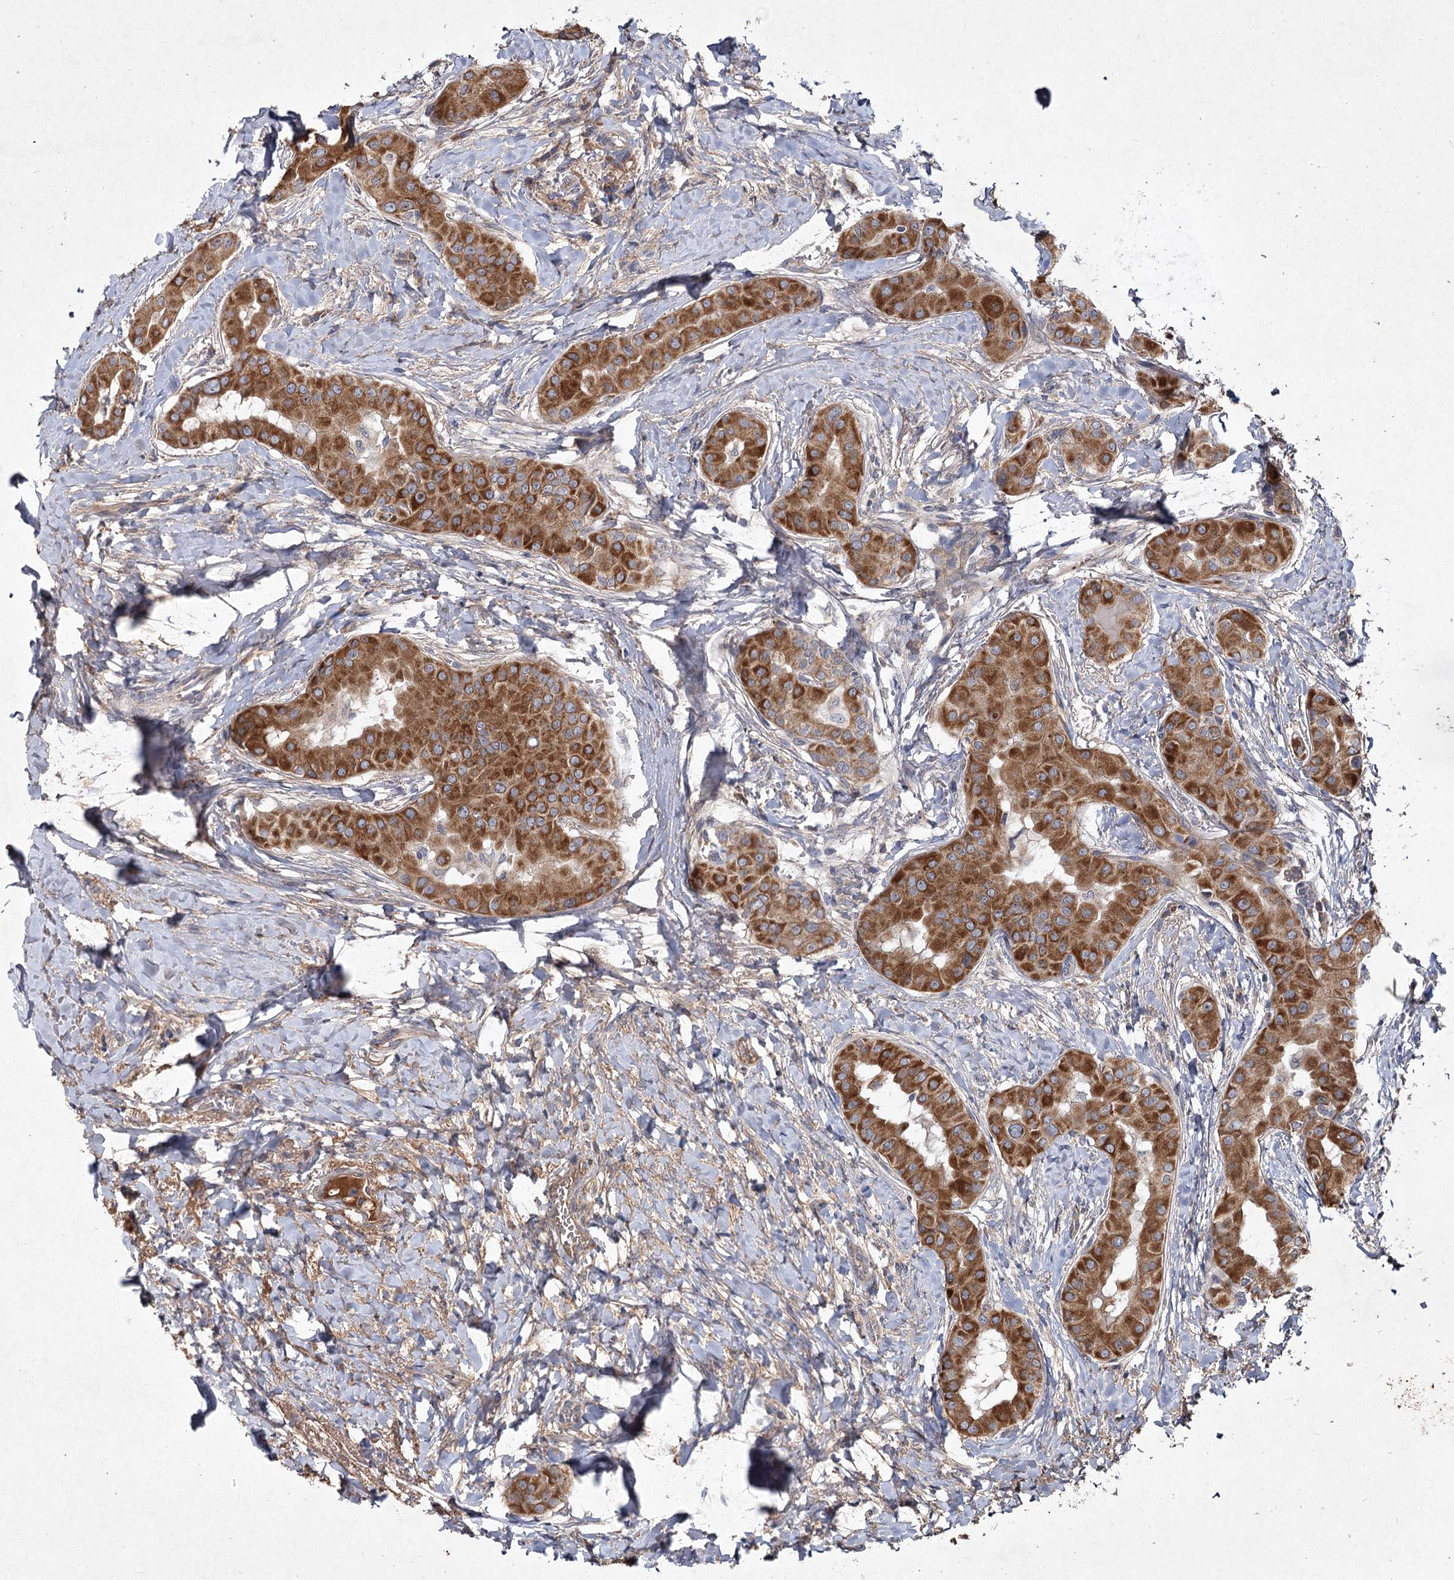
{"staining": {"intensity": "strong", "quantity": ">75%", "location": "cytoplasmic/membranous"}, "tissue": "thyroid cancer", "cell_type": "Tumor cells", "image_type": "cancer", "snomed": [{"axis": "morphology", "description": "Papillary adenocarcinoma, NOS"}, {"axis": "topography", "description": "Thyroid gland"}], "caption": "IHC of thyroid papillary adenocarcinoma reveals high levels of strong cytoplasmic/membranous expression in about >75% of tumor cells.", "gene": "MFN1", "patient": {"sex": "male", "age": 33}}